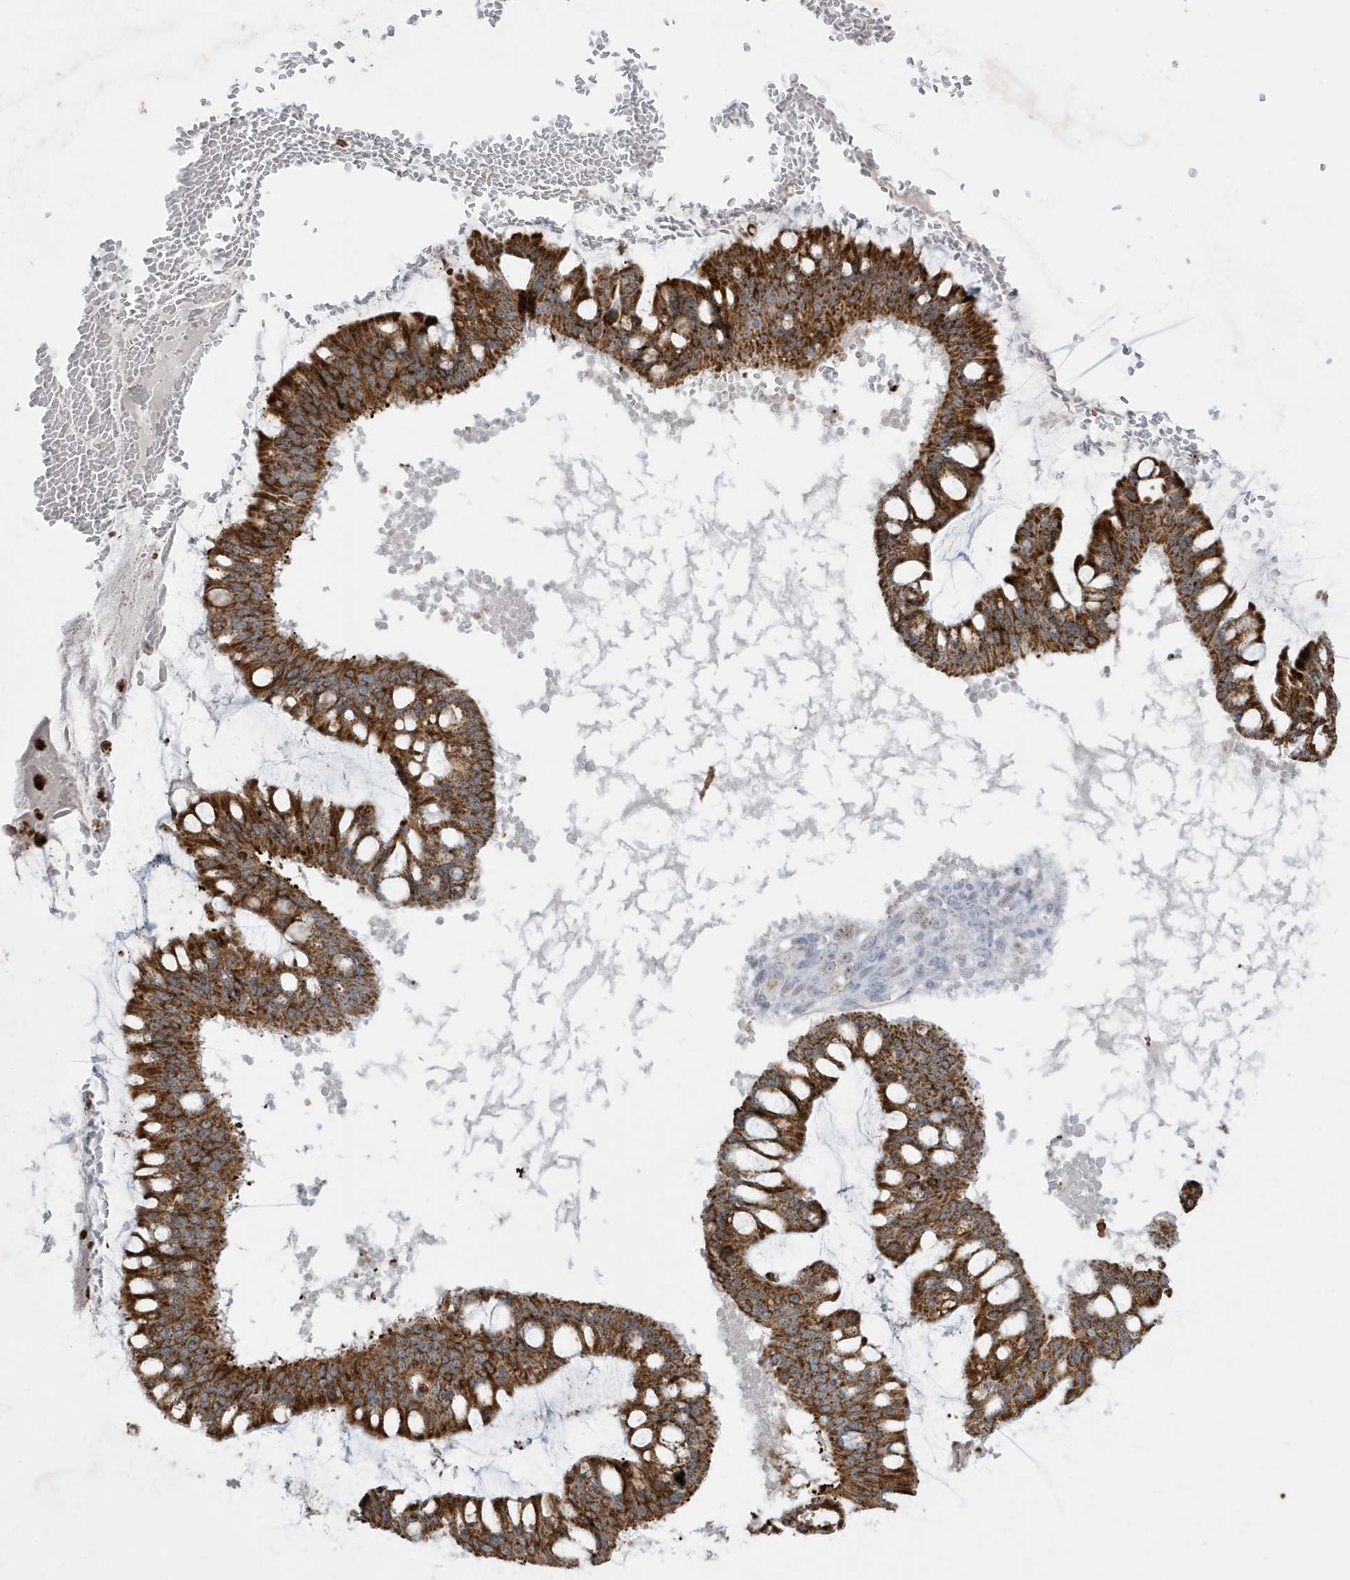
{"staining": {"intensity": "moderate", "quantity": ">75%", "location": "cytoplasmic/membranous"}, "tissue": "ovarian cancer", "cell_type": "Tumor cells", "image_type": "cancer", "snomed": [{"axis": "morphology", "description": "Cystadenocarcinoma, mucinous, NOS"}, {"axis": "topography", "description": "Ovary"}], "caption": "IHC micrograph of ovarian mucinous cystadenocarcinoma stained for a protein (brown), which shows medium levels of moderate cytoplasmic/membranous staining in approximately >75% of tumor cells.", "gene": "FNDC1", "patient": {"sex": "female", "age": 73}}